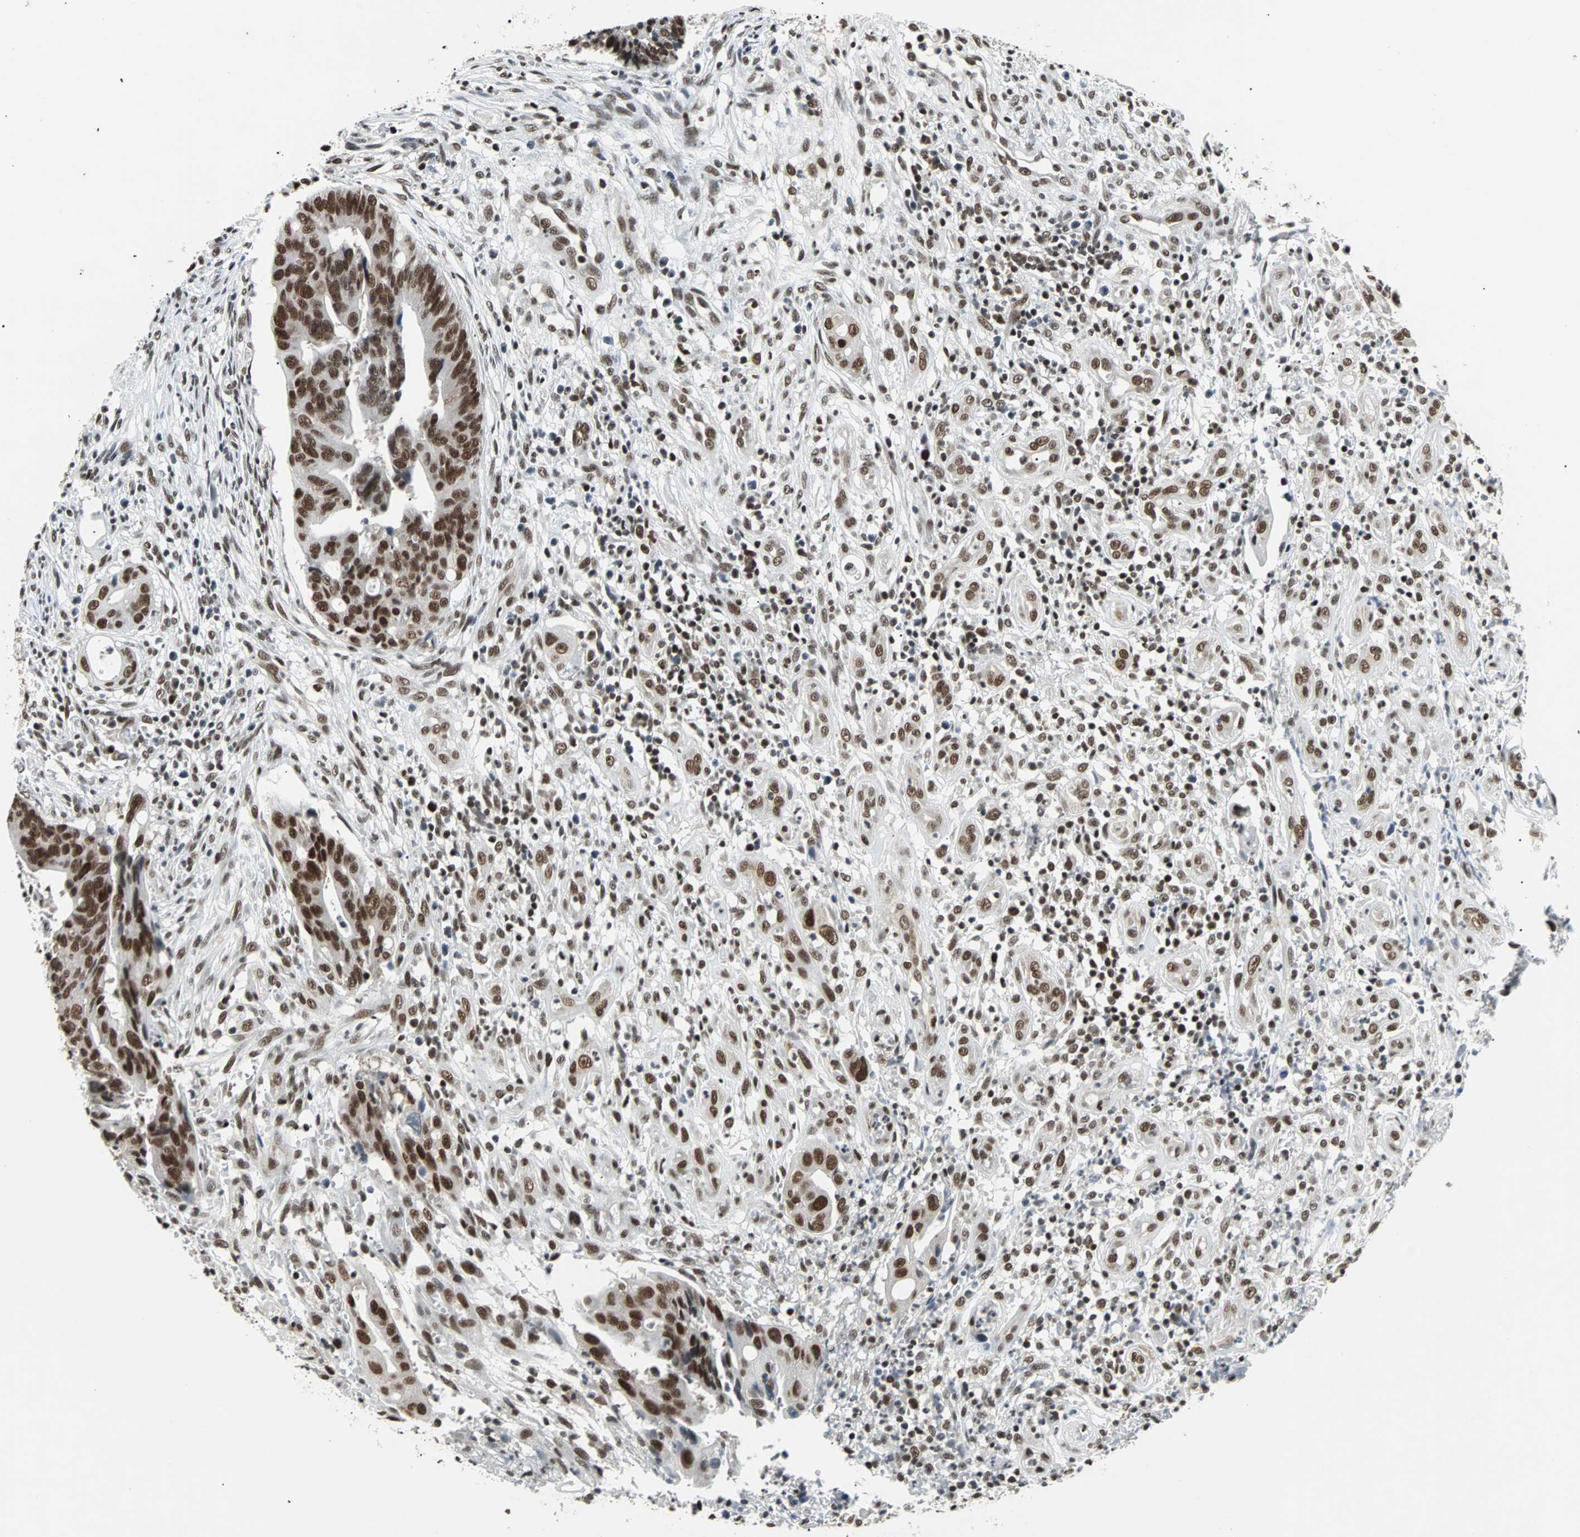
{"staining": {"intensity": "strong", "quantity": ">75%", "location": "nuclear"}, "tissue": "colorectal cancer", "cell_type": "Tumor cells", "image_type": "cancer", "snomed": [{"axis": "morphology", "description": "Adenocarcinoma, NOS"}, {"axis": "topography", "description": "Colon"}], "caption": "An immunohistochemistry (IHC) histopathology image of tumor tissue is shown. Protein staining in brown labels strong nuclear positivity in colorectal cancer (adenocarcinoma) within tumor cells.", "gene": "GATAD2A", "patient": {"sex": "female", "age": 57}}